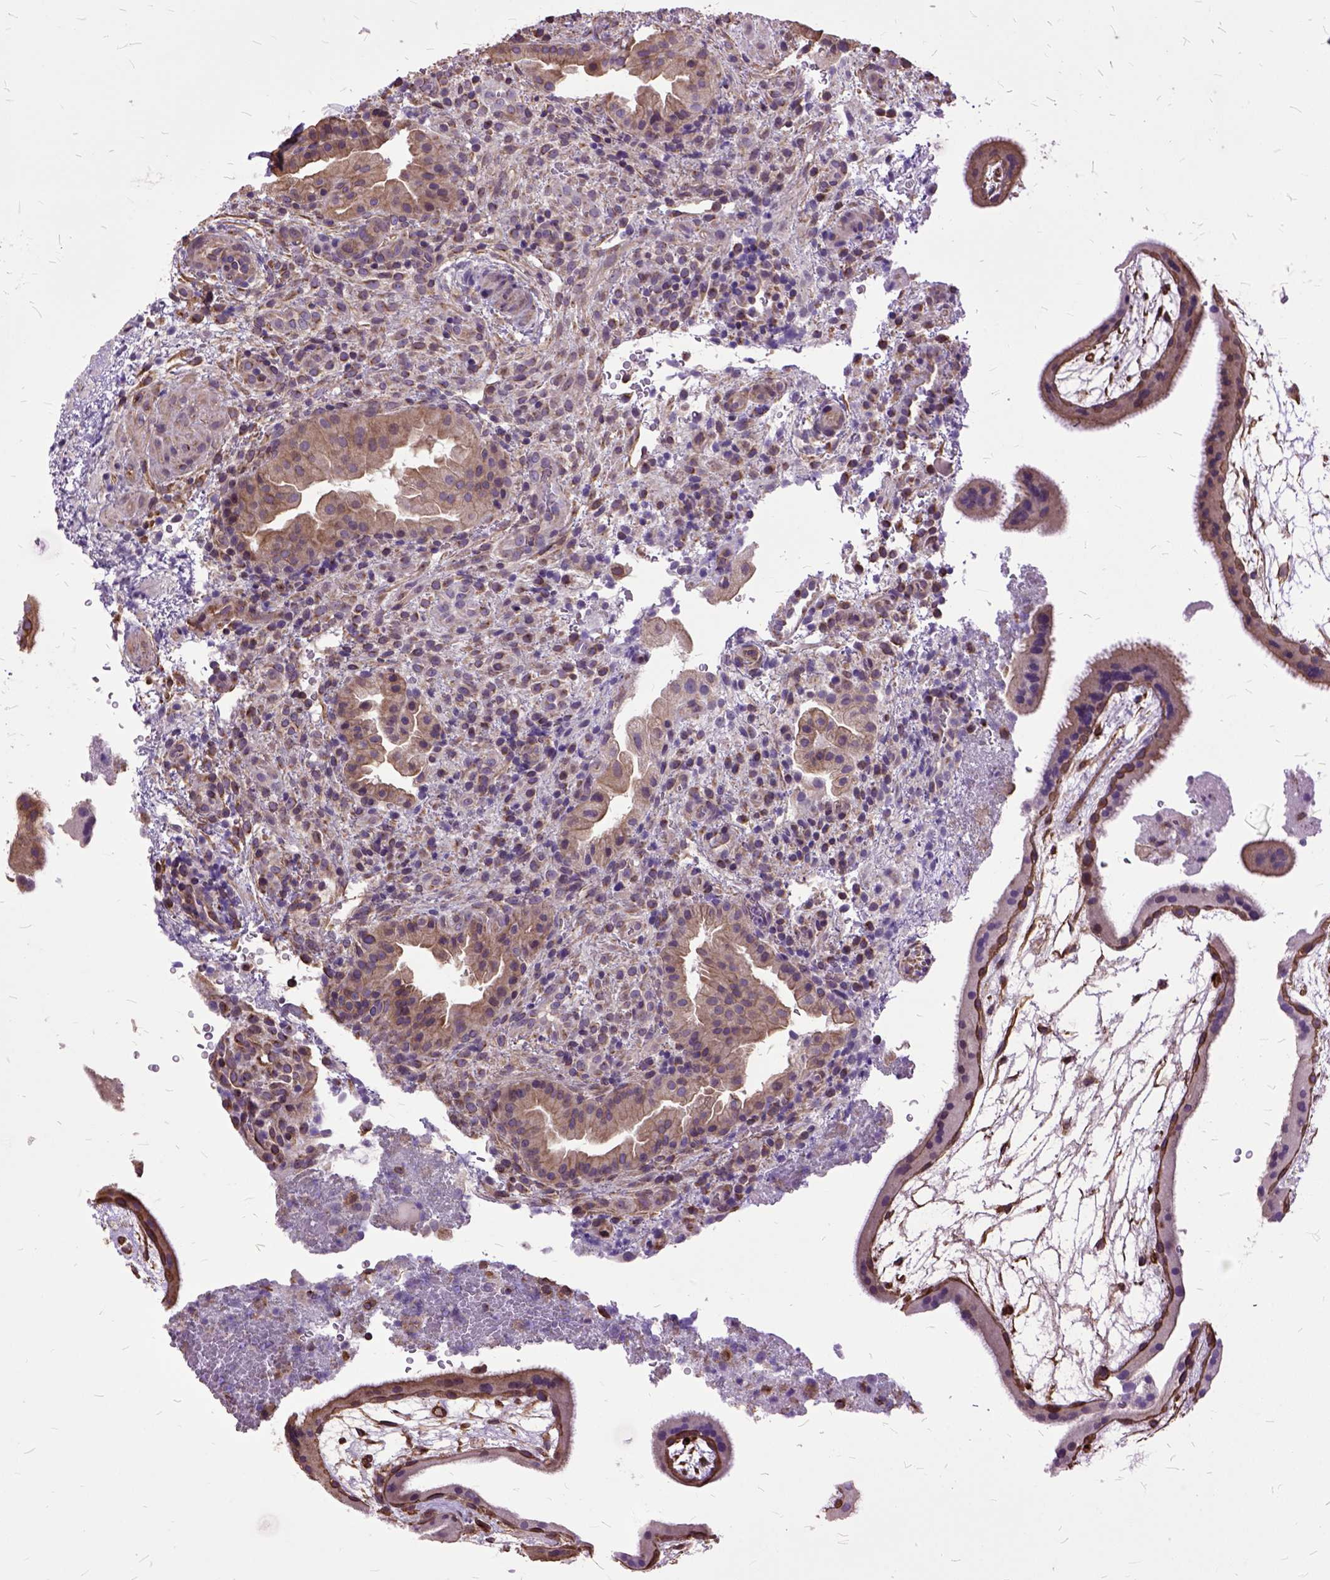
{"staining": {"intensity": "negative", "quantity": "none", "location": "none"}, "tissue": "placenta", "cell_type": "Decidual cells", "image_type": "normal", "snomed": [{"axis": "morphology", "description": "Normal tissue, NOS"}, {"axis": "topography", "description": "Placenta"}], "caption": "Immunohistochemical staining of normal placenta shows no significant positivity in decidual cells. The staining was performed using DAB (3,3'-diaminobenzidine) to visualize the protein expression in brown, while the nuclei were stained in blue with hematoxylin (Magnification: 20x).", "gene": "AREG", "patient": {"sex": "female", "age": 19}}